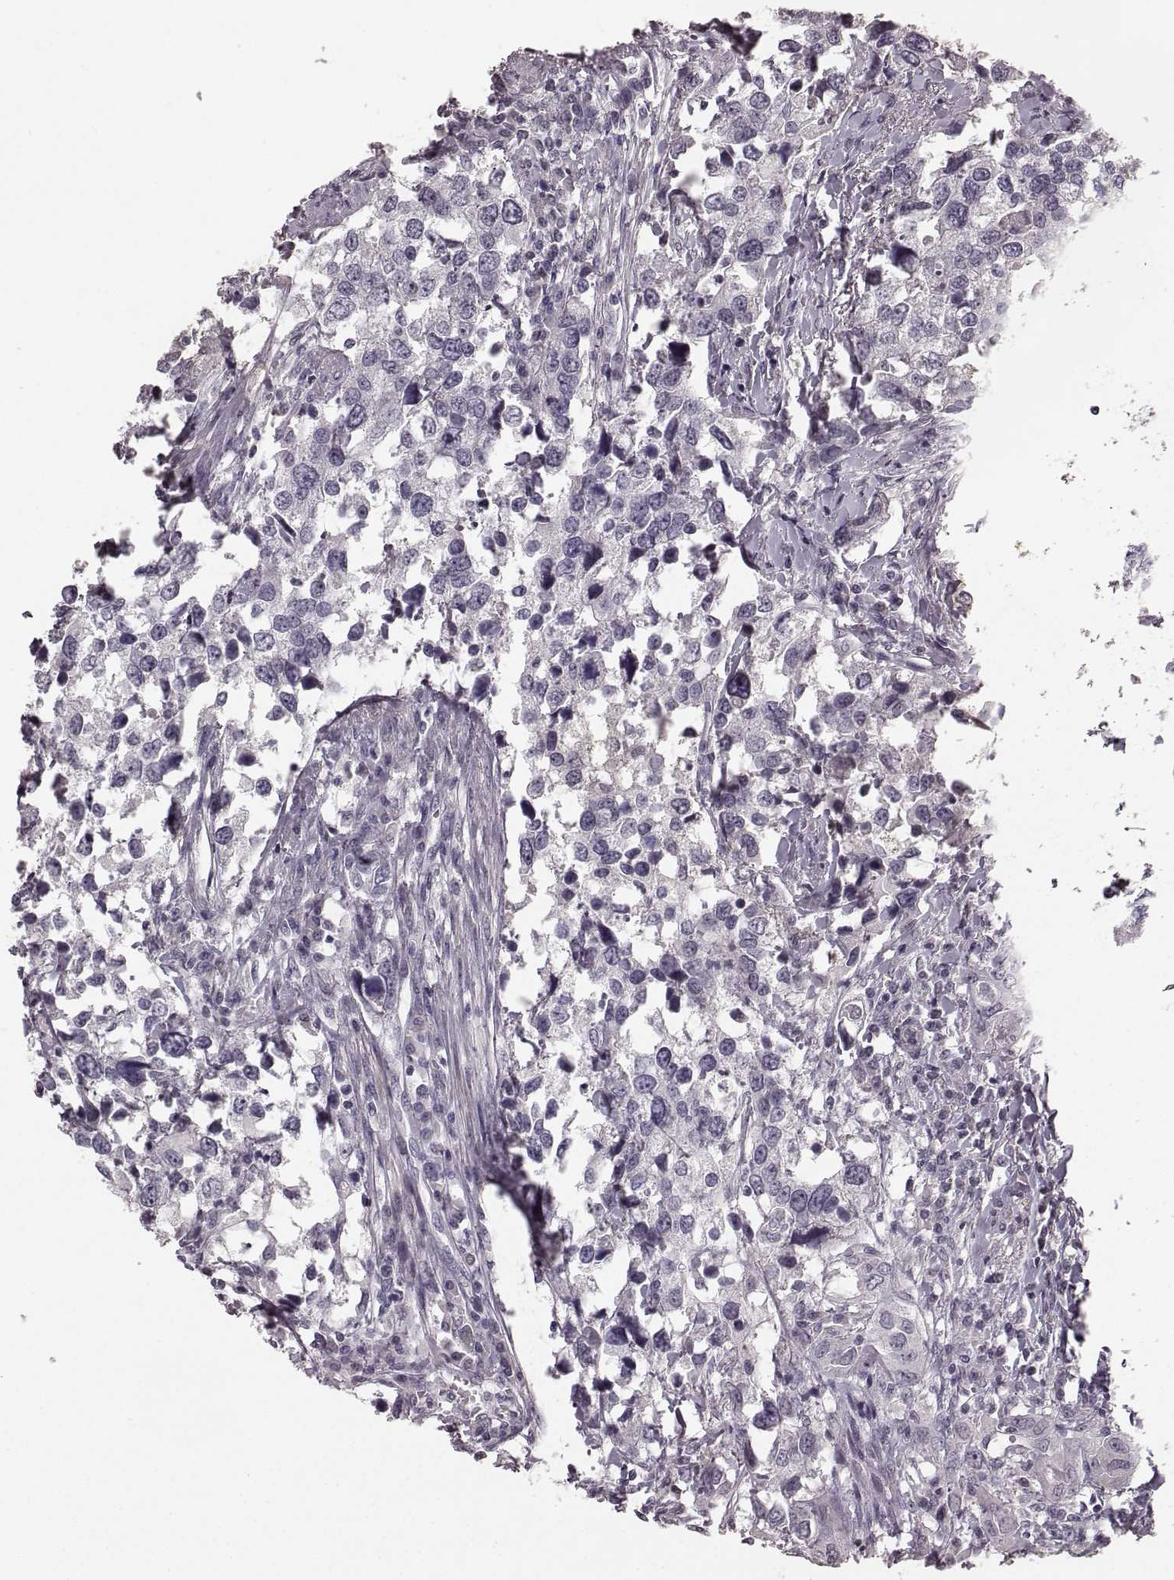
{"staining": {"intensity": "negative", "quantity": "none", "location": "none"}, "tissue": "urothelial cancer", "cell_type": "Tumor cells", "image_type": "cancer", "snomed": [{"axis": "morphology", "description": "Urothelial carcinoma, NOS"}, {"axis": "morphology", "description": "Urothelial carcinoma, High grade"}, {"axis": "topography", "description": "Urinary bladder"}], "caption": "Image shows no significant protein staining in tumor cells of transitional cell carcinoma.", "gene": "RIT2", "patient": {"sex": "male", "age": 63}}